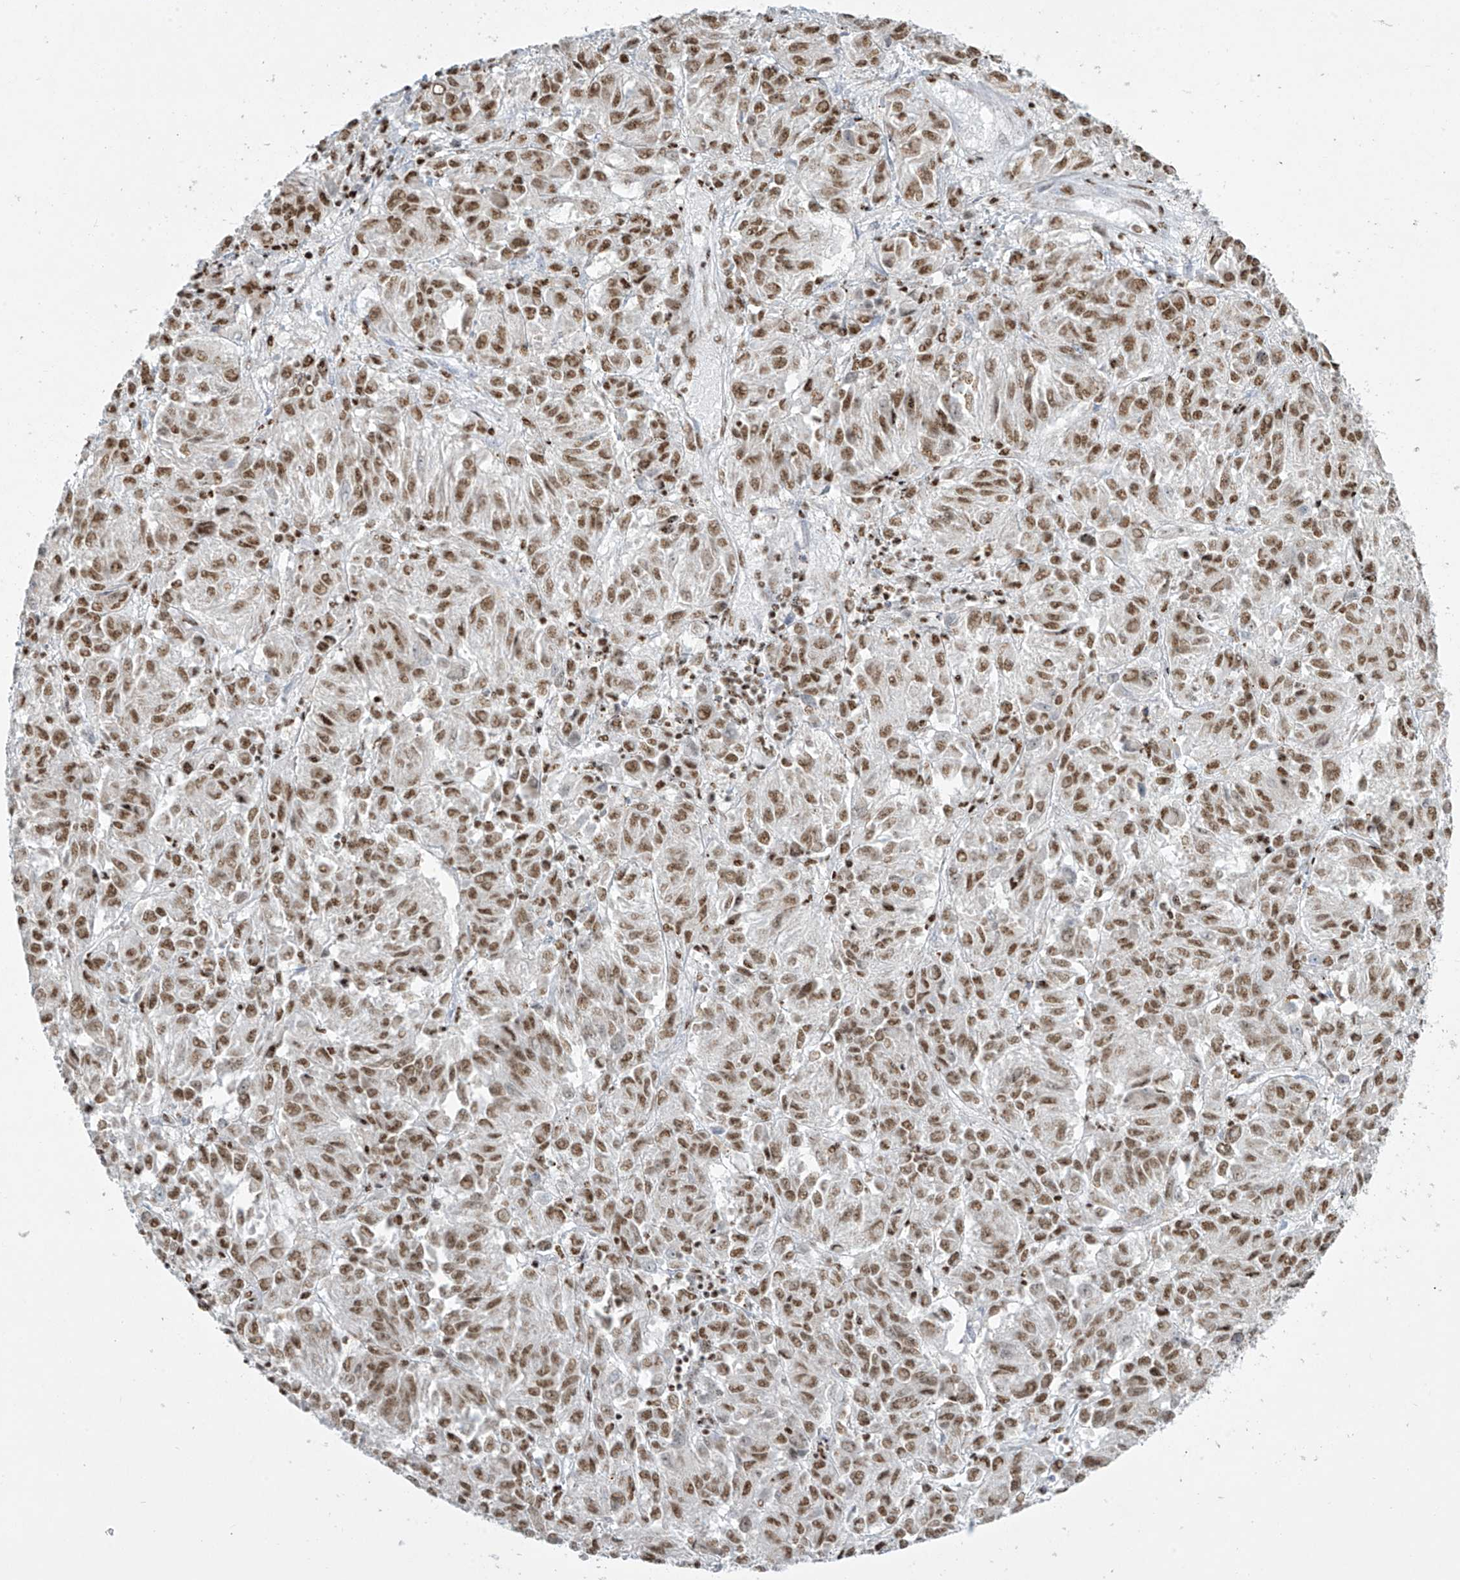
{"staining": {"intensity": "moderate", "quantity": ">75%", "location": "nuclear"}, "tissue": "melanoma", "cell_type": "Tumor cells", "image_type": "cancer", "snomed": [{"axis": "morphology", "description": "Malignant melanoma, Metastatic site"}, {"axis": "topography", "description": "Lung"}], "caption": "A medium amount of moderate nuclear expression is appreciated in about >75% of tumor cells in melanoma tissue. The staining was performed using DAB (3,3'-diaminobenzidine) to visualize the protein expression in brown, while the nuclei were stained in blue with hematoxylin (Magnification: 20x).", "gene": "MS4A6A", "patient": {"sex": "male", "age": 64}}